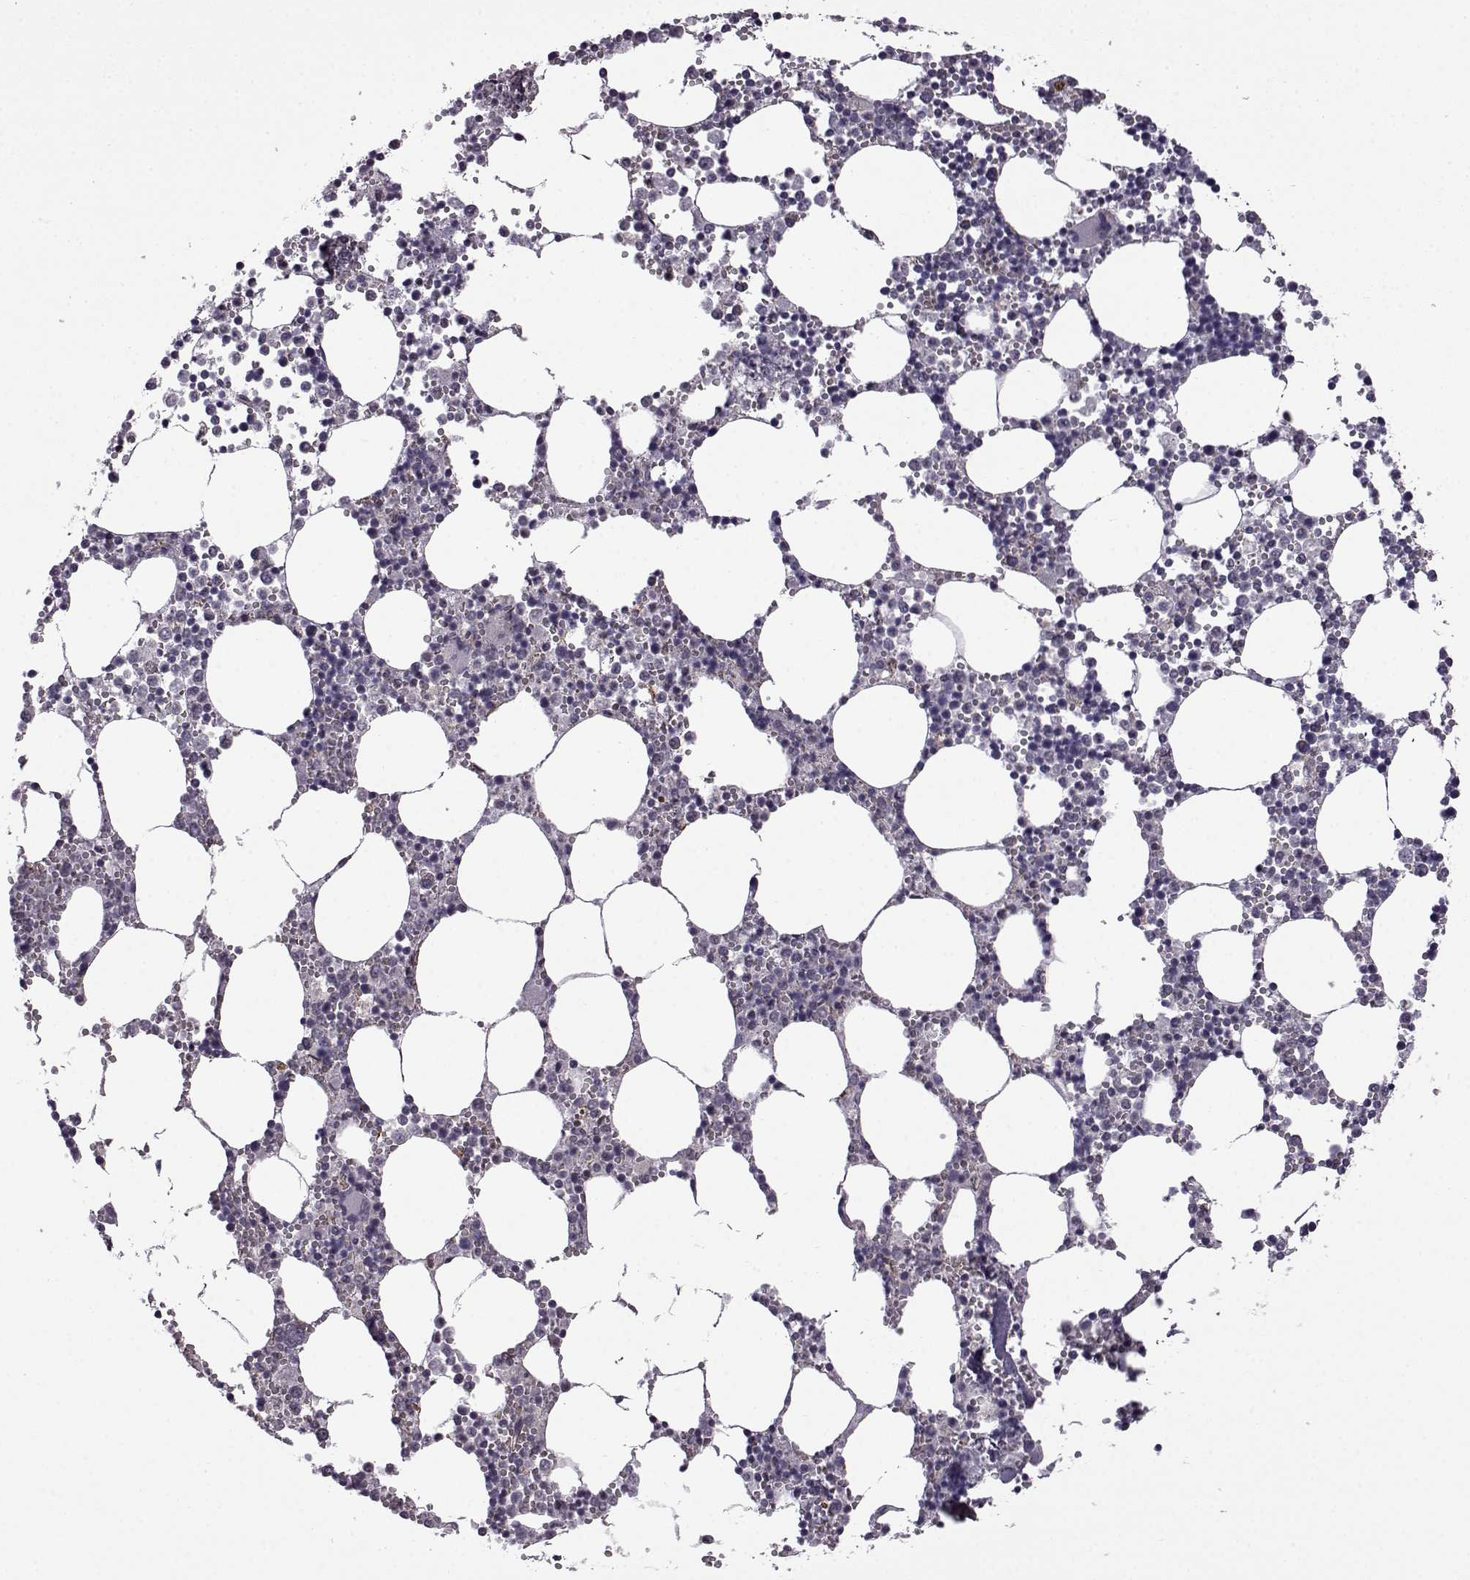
{"staining": {"intensity": "negative", "quantity": "none", "location": "none"}, "tissue": "bone marrow", "cell_type": "Hematopoietic cells", "image_type": "normal", "snomed": [{"axis": "morphology", "description": "Normal tissue, NOS"}, {"axis": "topography", "description": "Bone marrow"}], "caption": "Bone marrow stained for a protein using immunohistochemistry reveals no positivity hematopoietic cells.", "gene": "SYNPO2", "patient": {"sex": "male", "age": 54}}